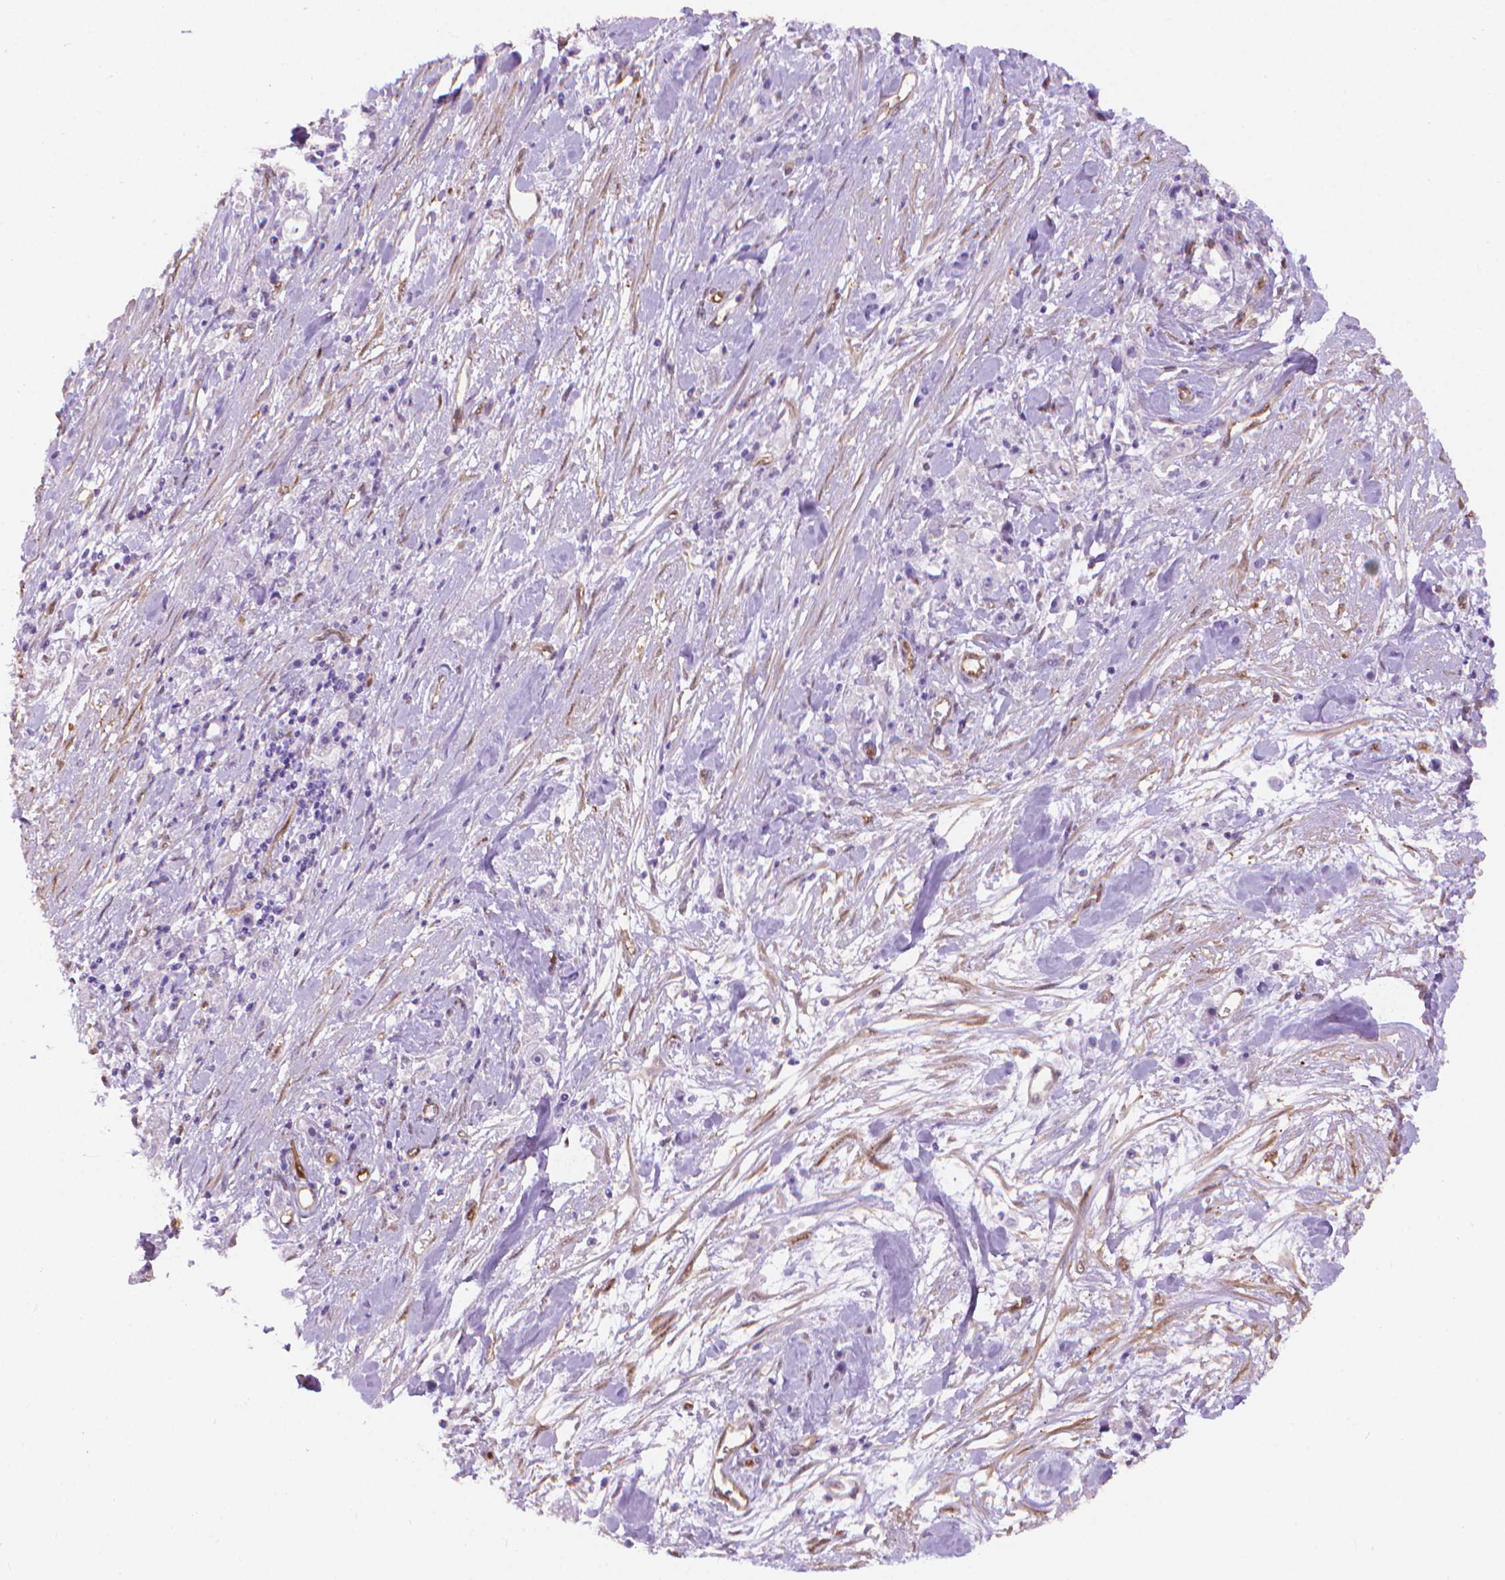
{"staining": {"intensity": "negative", "quantity": "none", "location": "none"}, "tissue": "stomach cancer", "cell_type": "Tumor cells", "image_type": "cancer", "snomed": [{"axis": "morphology", "description": "Adenocarcinoma, NOS"}, {"axis": "topography", "description": "Stomach"}], "caption": "A photomicrograph of stomach cancer (adenocarcinoma) stained for a protein displays no brown staining in tumor cells. (Stains: DAB IHC with hematoxylin counter stain, Microscopy: brightfield microscopy at high magnification).", "gene": "CLIC4", "patient": {"sex": "female", "age": 59}}